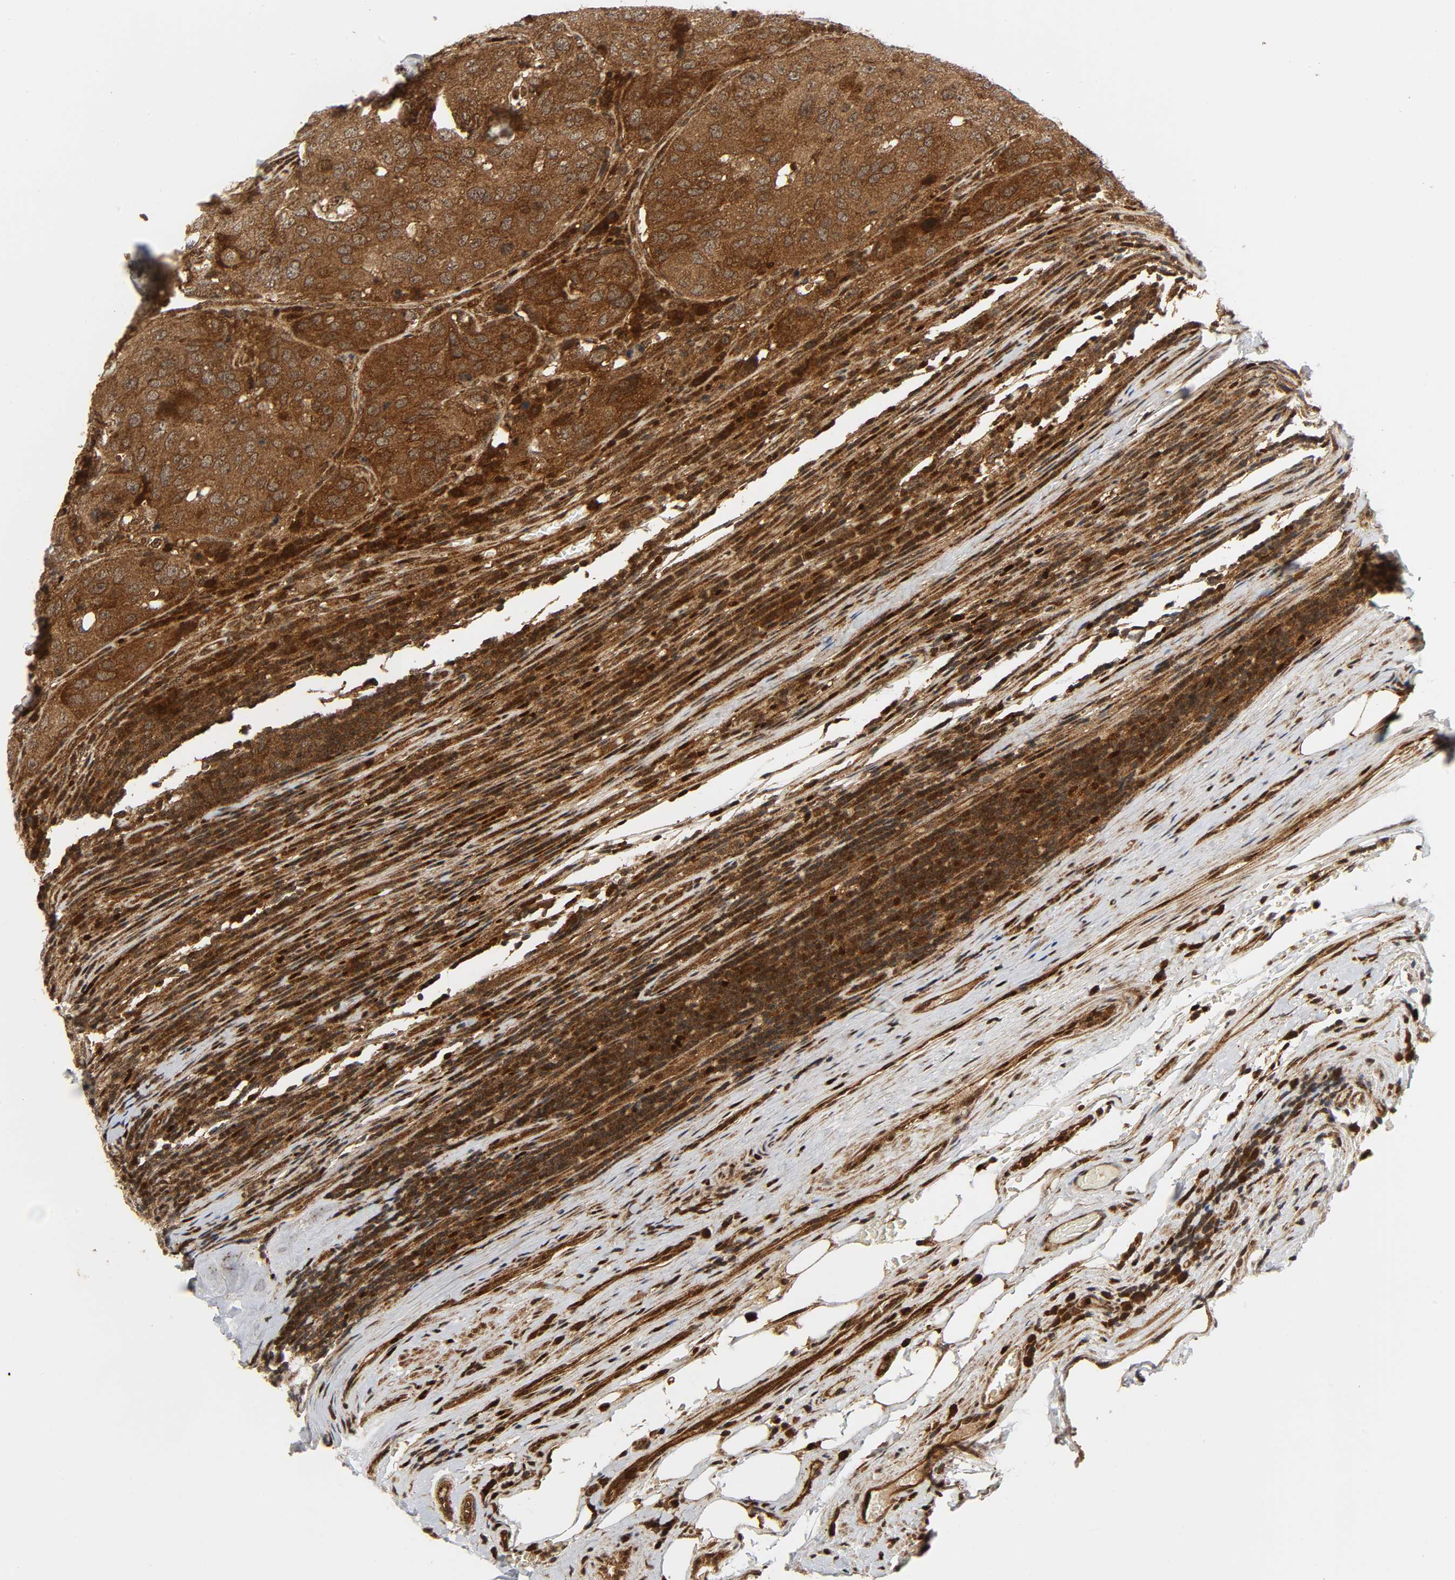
{"staining": {"intensity": "strong", "quantity": ">75%", "location": "cytoplasmic/membranous"}, "tissue": "urothelial cancer", "cell_type": "Tumor cells", "image_type": "cancer", "snomed": [{"axis": "morphology", "description": "Urothelial carcinoma, High grade"}, {"axis": "topography", "description": "Lymph node"}, {"axis": "topography", "description": "Urinary bladder"}], "caption": "Immunohistochemistry (IHC) of human urothelial carcinoma (high-grade) shows high levels of strong cytoplasmic/membranous positivity in approximately >75% of tumor cells.", "gene": "CHUK", "patient": {"sex": "male", "age": 51}}